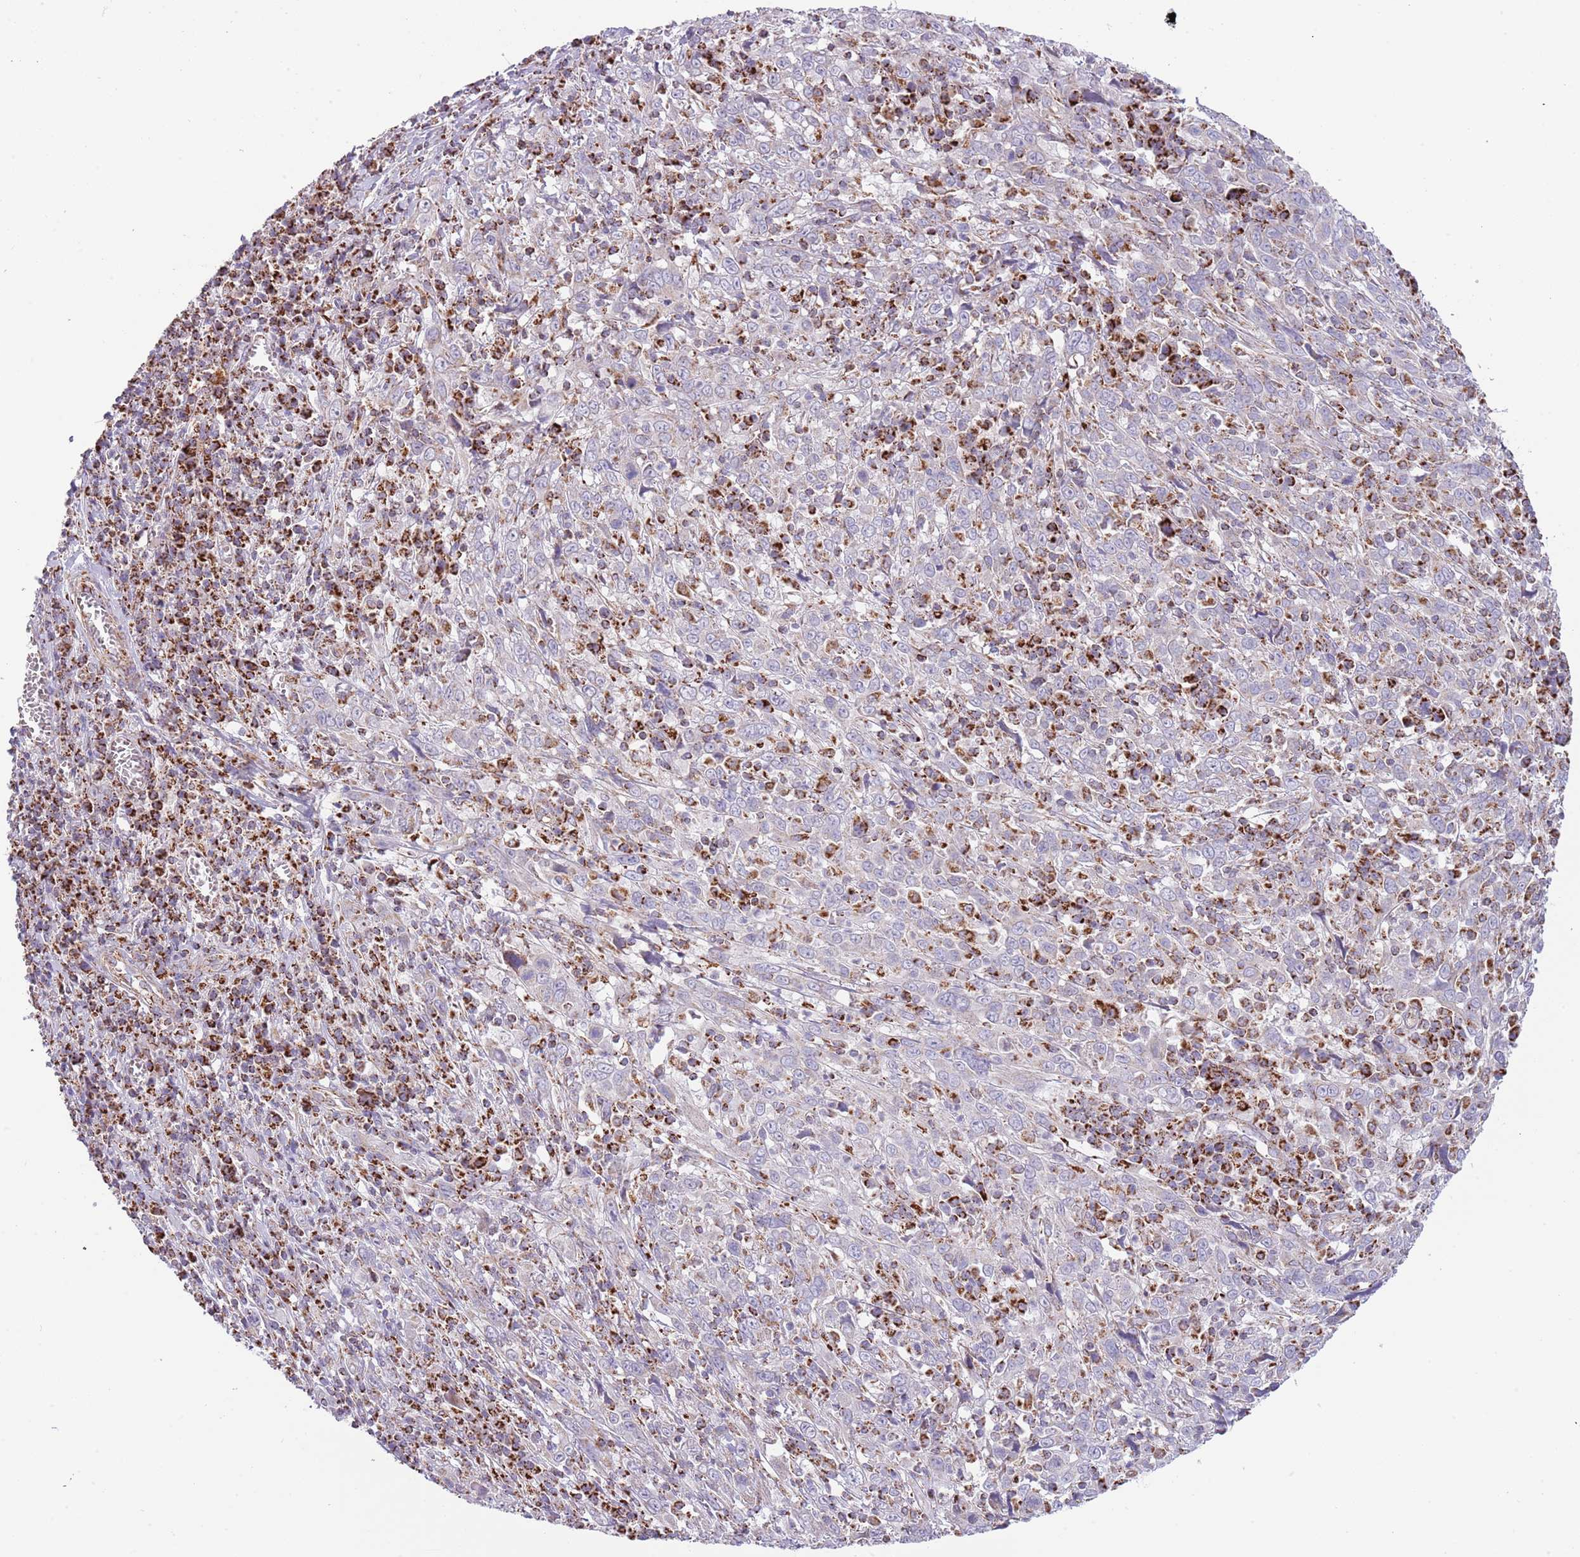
{"staining": {"intensity": "negative", "quantity": "none", "location": "none"}, "tissue": "cervical cancer", "cell_type": "Tumor cells", "image_type": "cancer", "snomed": [{"axis": "morphology", "description": "Squamous cell carcinoma, NOS"}, {"axis": "topography", "description": "Cervix"}], "caption": "Tumor cells show no significant protein staining in squamous cell carcinoma (cervical).", "gene": "LHX6", "patient": {"sex": "female", "age": 46}}